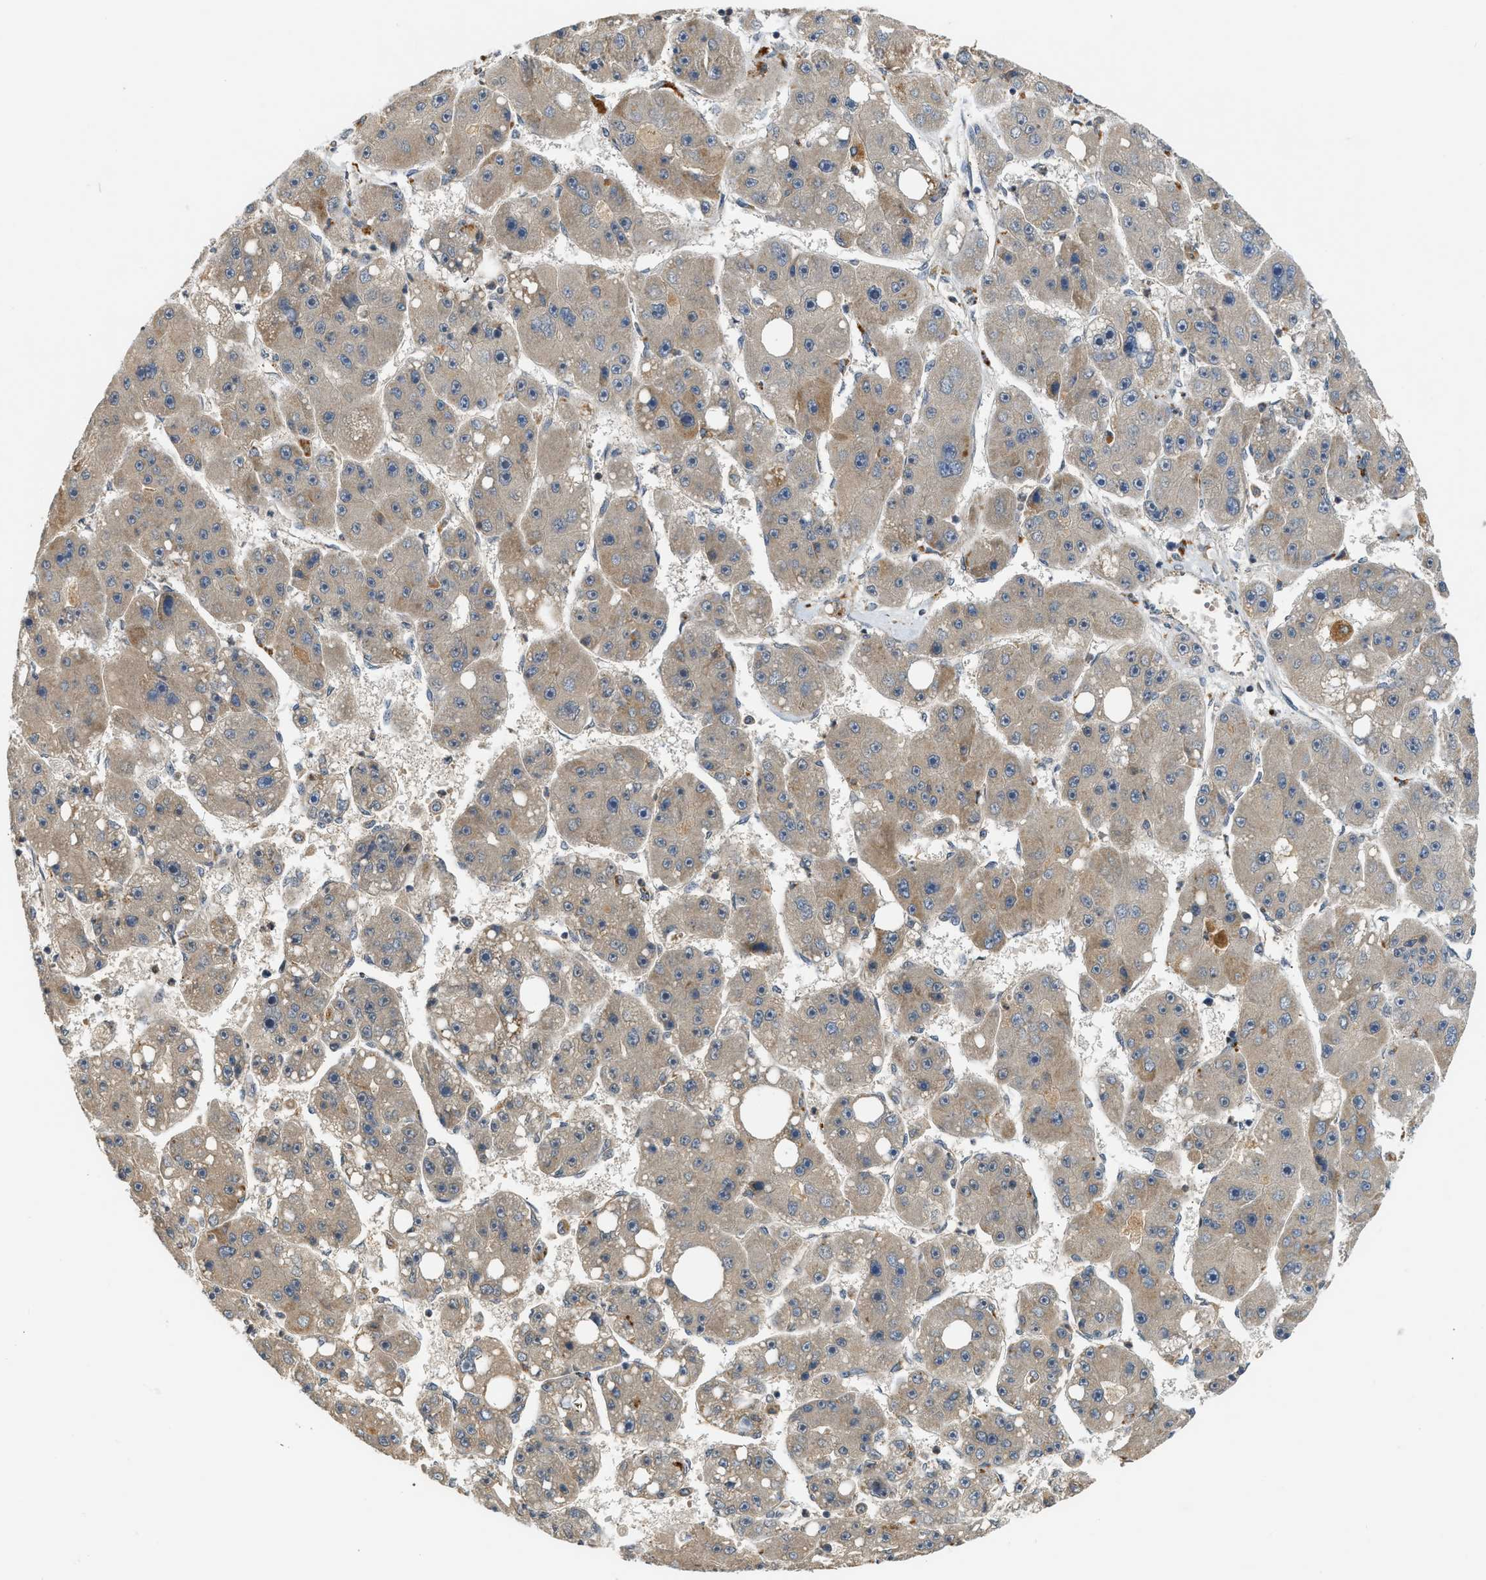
{"staining": {"intensity": "weak", "quantity": "<25%", "location": "cytoplasmic/membranous"}, "tissue": "liver cancer", "cell_type": "Tumor cells", "image_type": "cancer", "snomed": [{"axis": "morphology", "description": "Carcinoma, Hepatocellular, NOS"}, {"axis": "topography", "description": "Liver"}], "caption": "Photomicrograph shows no significant protein expression in tumor cells of hepatocellular carcinoma (liver). (DAB IHC with hematoxylin counter stain).", "gene": "ADCY8", "patient": {"sex": "female", "age": 61}}